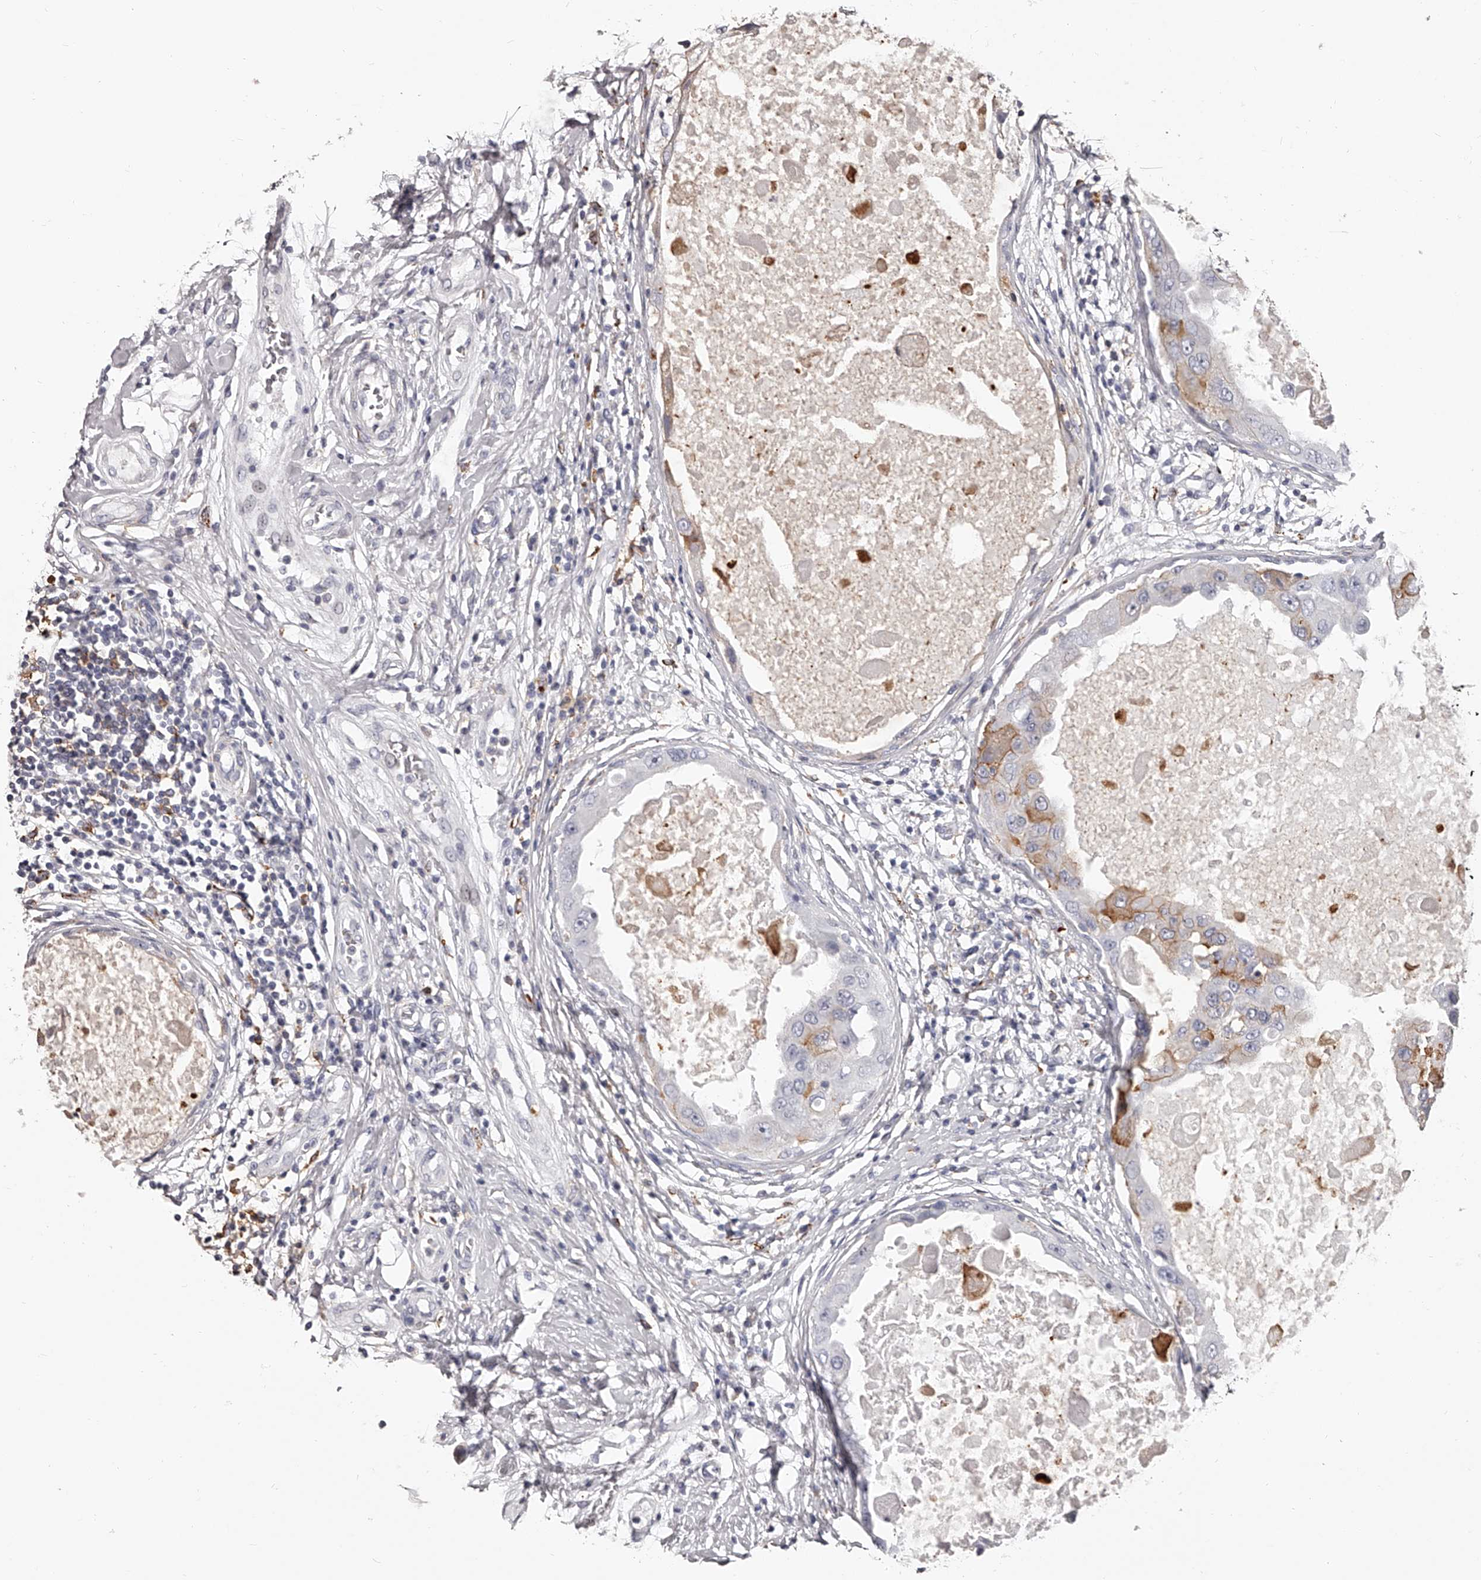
{"staining": {"intensity": "moderate", "quantity": "<25%", "location": "cytoplasmic/membranous"}, "tissue": "breast cancer", "cell_type": "Tumor cells", "image_type": "cancer", "snomed": [{"axis": "morphology", "description": "Duct carcinoma"}, {"axis": "topography", "description": "Breast"}], "caption": "Moderate cytoplasmic/membranous expression is identified in about <25% of tumor cells in breast infiltrating ductal carcinoma. Ihc stains the protein in brown and the nuclei are stained blue.", "gene": "PACSIN1", "patient": {"sex": "female", "age": 27}}